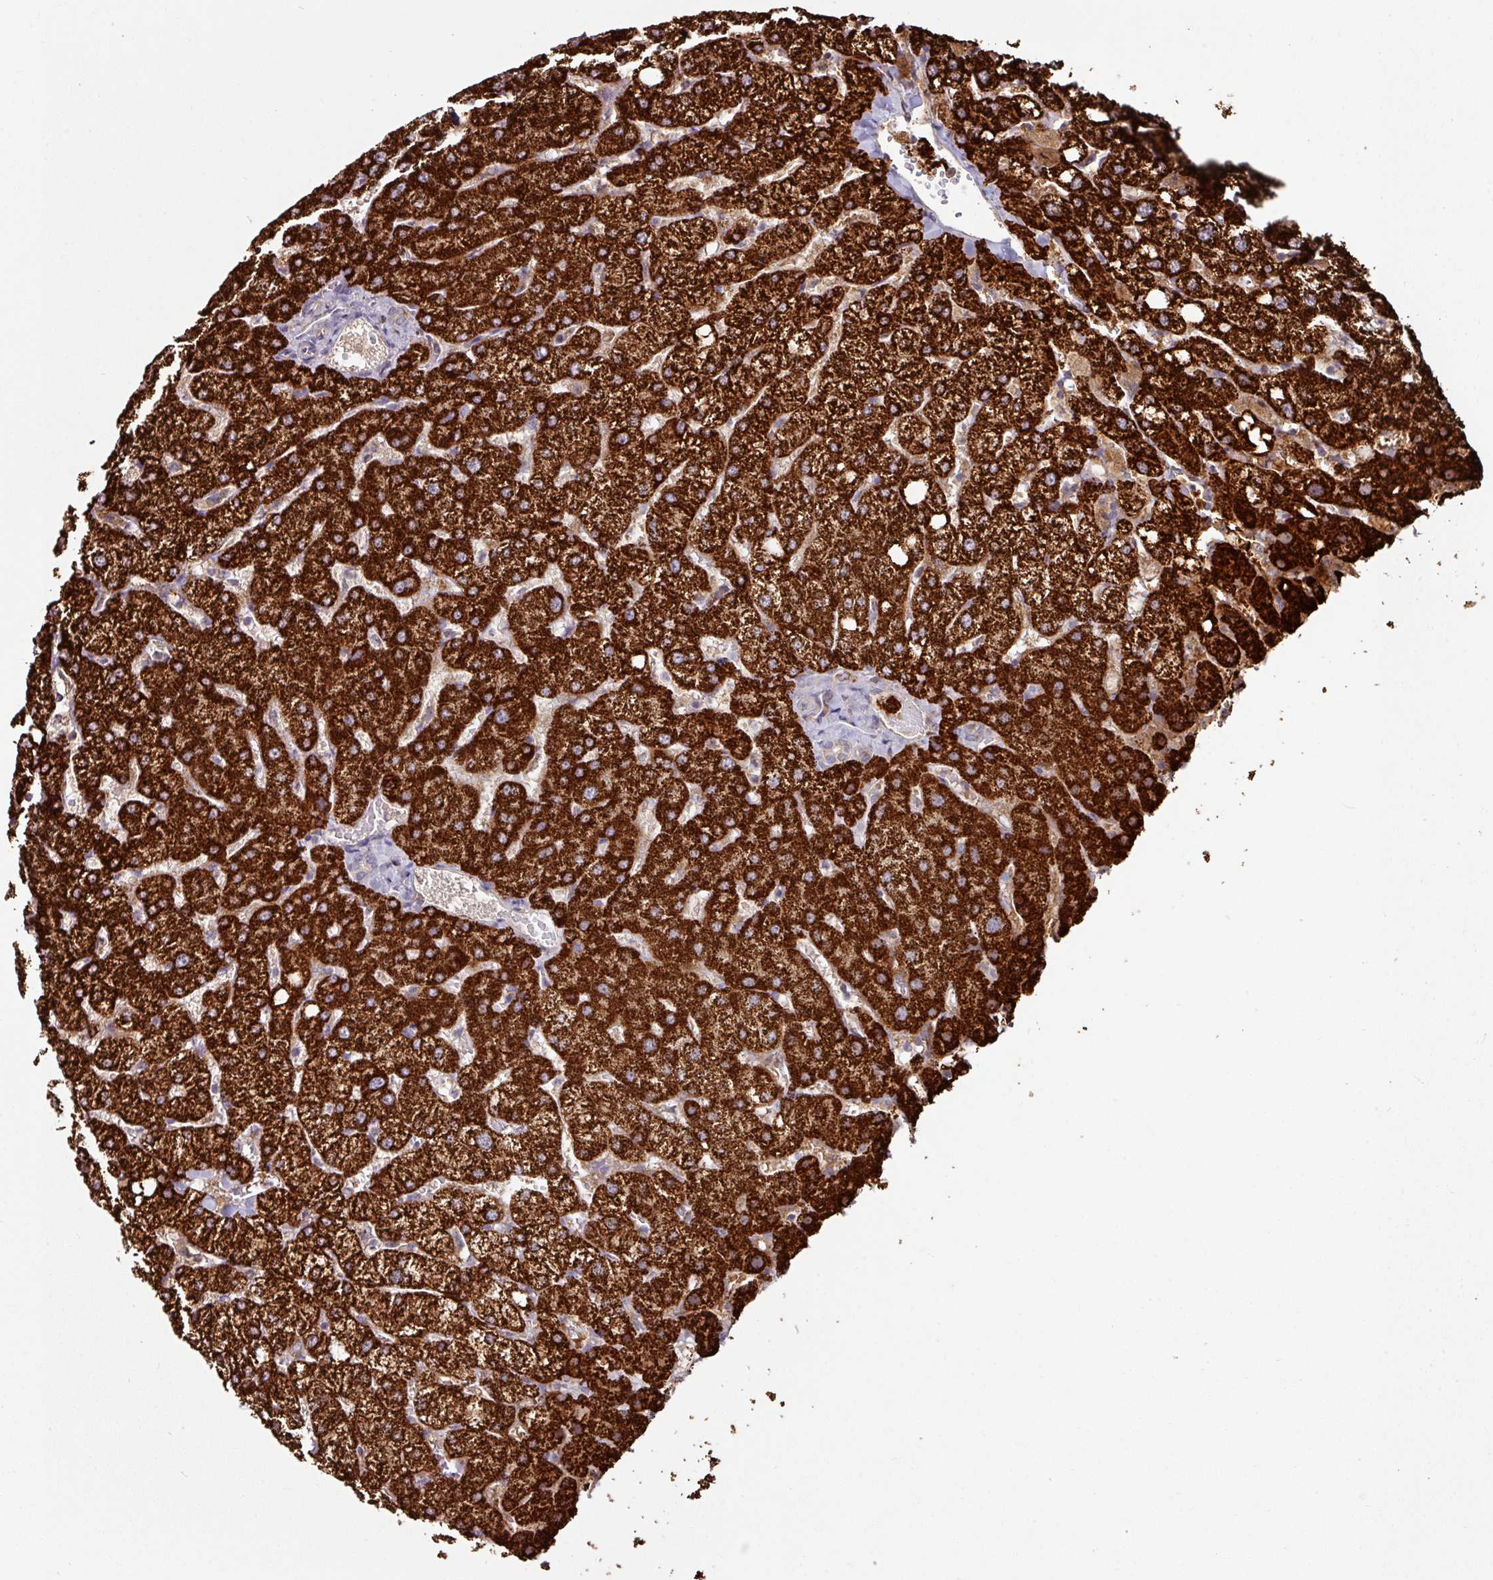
{"staining": {"intensity": "negative", "quantity": "none", "location": "none"}, "tissue": "liver", "cell_type": "Cholangiocytes", "image_type": "normal", "snomed": [{"axis": "morphology", "description": "Normal tissue, NOS"}, {"axis": "topography", "description": "Liver"}], "caption": "Human liver stained for a protein using immunohistochemistry (IHC) reveals no positivity in cholangiocytes.", "gene": "OR2D3", "patient": {"sex": "female", "age": 54}}